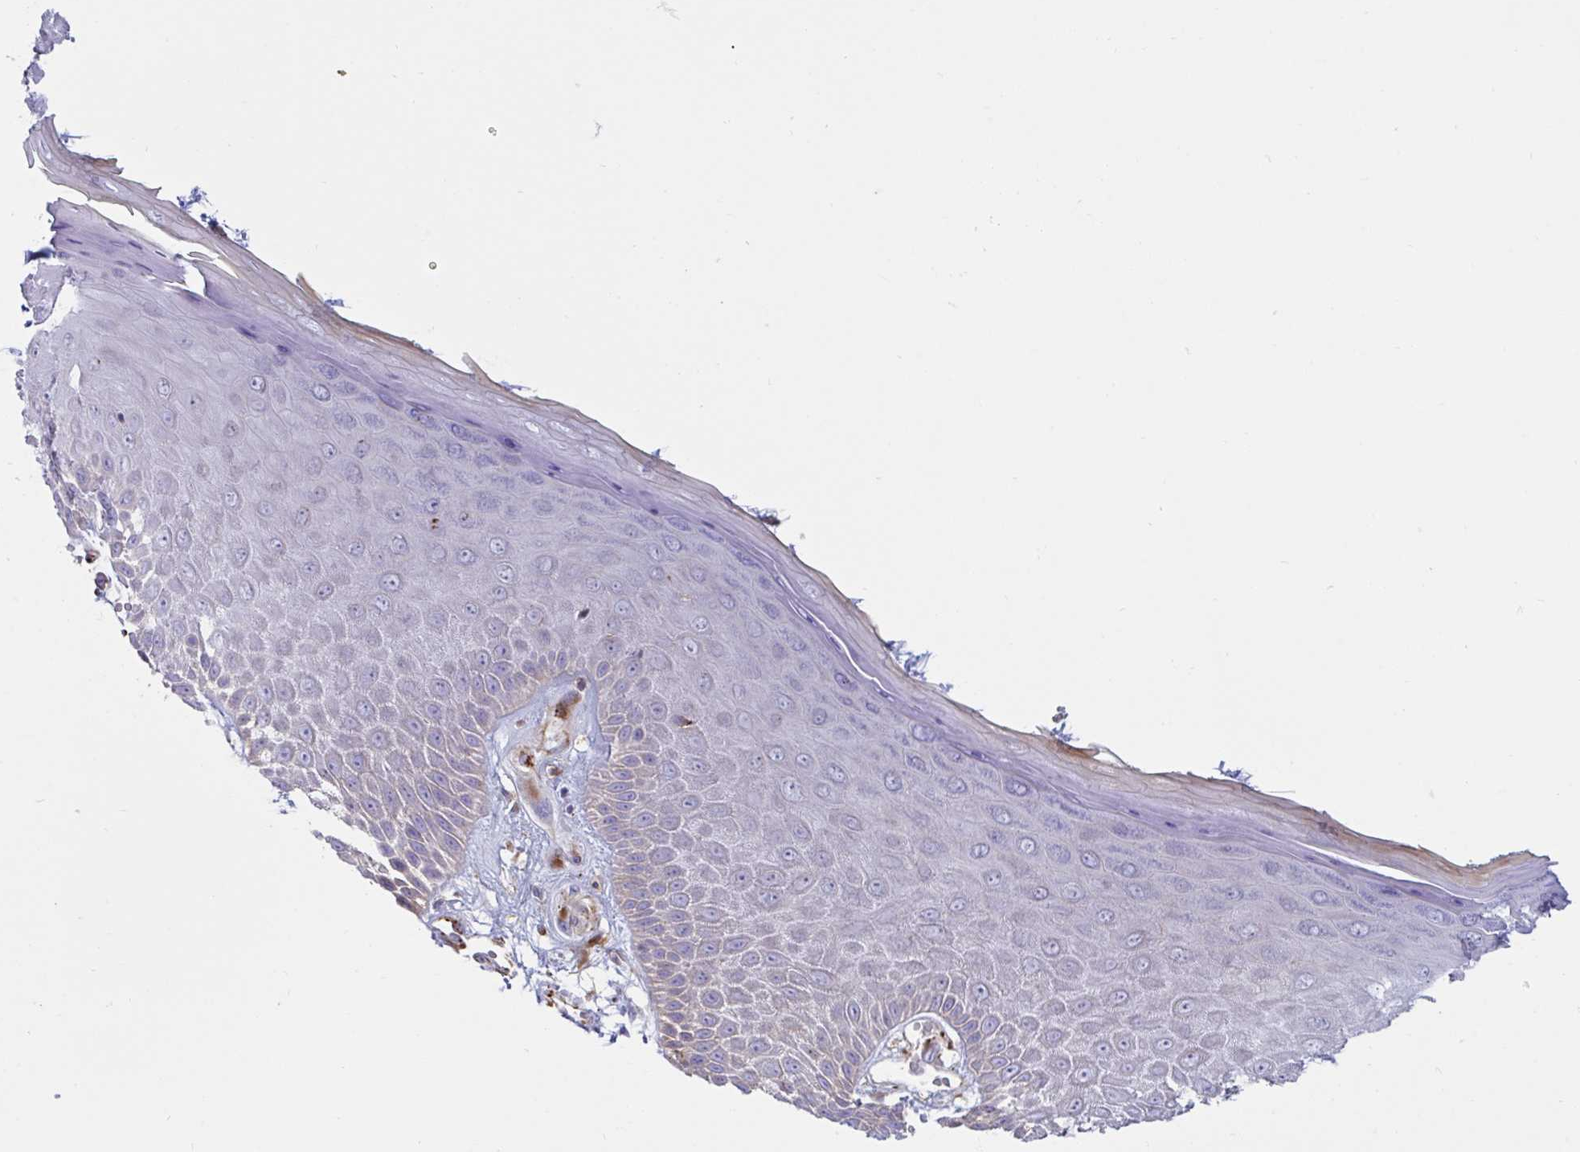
{"staining": {"intensity": "weak", "quantity": "<25%", "location": "cytoplasmic/membranous"}, "tissue": "skin", "cell_type": "Epidermal cells", "image_type": "normal", "snomed": [{"axis": "morphology", "description": "Normal tissue, NOS"}, {"axis": "topography", "description": "Anal"}, {"axis": "topography", "description": "Peripheral nerve tissue"}], "caption": "High power microscopy micrograph of an immunohistochemistry histopathology image of unremarkable skin, revealing no significant expression in epidermal cells. Brightfield microscopy of immunohistochemistry (IHC) stained with DAB (3,3'-diaminobenzidine) (brown) and hematoxylin (blue), captured at high magnification.", "gene": "SLC9A6", "patient": {"sex": "male", "age": 78}}